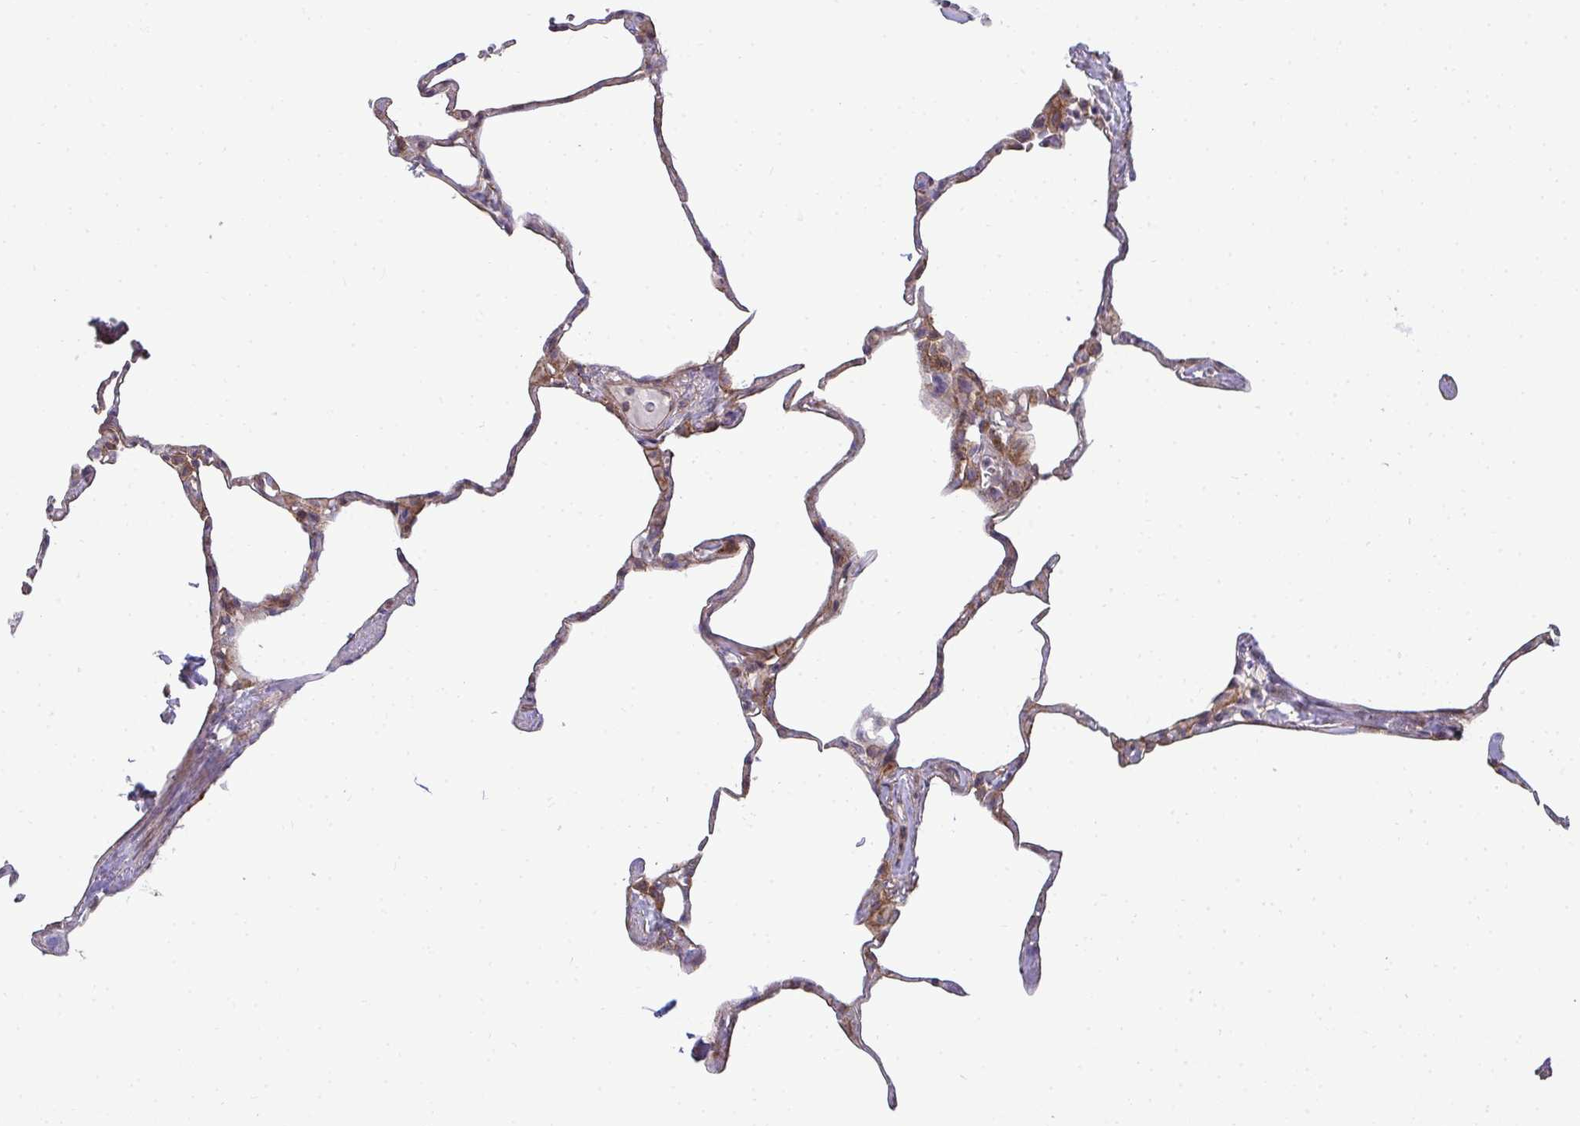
{"staining": {"intensity": "moderate", "quantity": "25%-75%", "location": "cytoplasmic/membranous"}, "tissue": "lung", "cell_type": "Alveolar cells", "image_type": "normal", "snomed": [{"axis": "morphology", "description": "Normal tissue, NOS"}, {"axis": "topography", "description": "Lung"}], "caption": "Immunohistochemistry (IHC) of unremarkable human lung reveals medium levels of moderate cytoplasmic/membranous expression in approximately 25%-75% of alveolar cells.", "gene": "SH2D1B", "patient": {"sex": "male", "age": 65}}